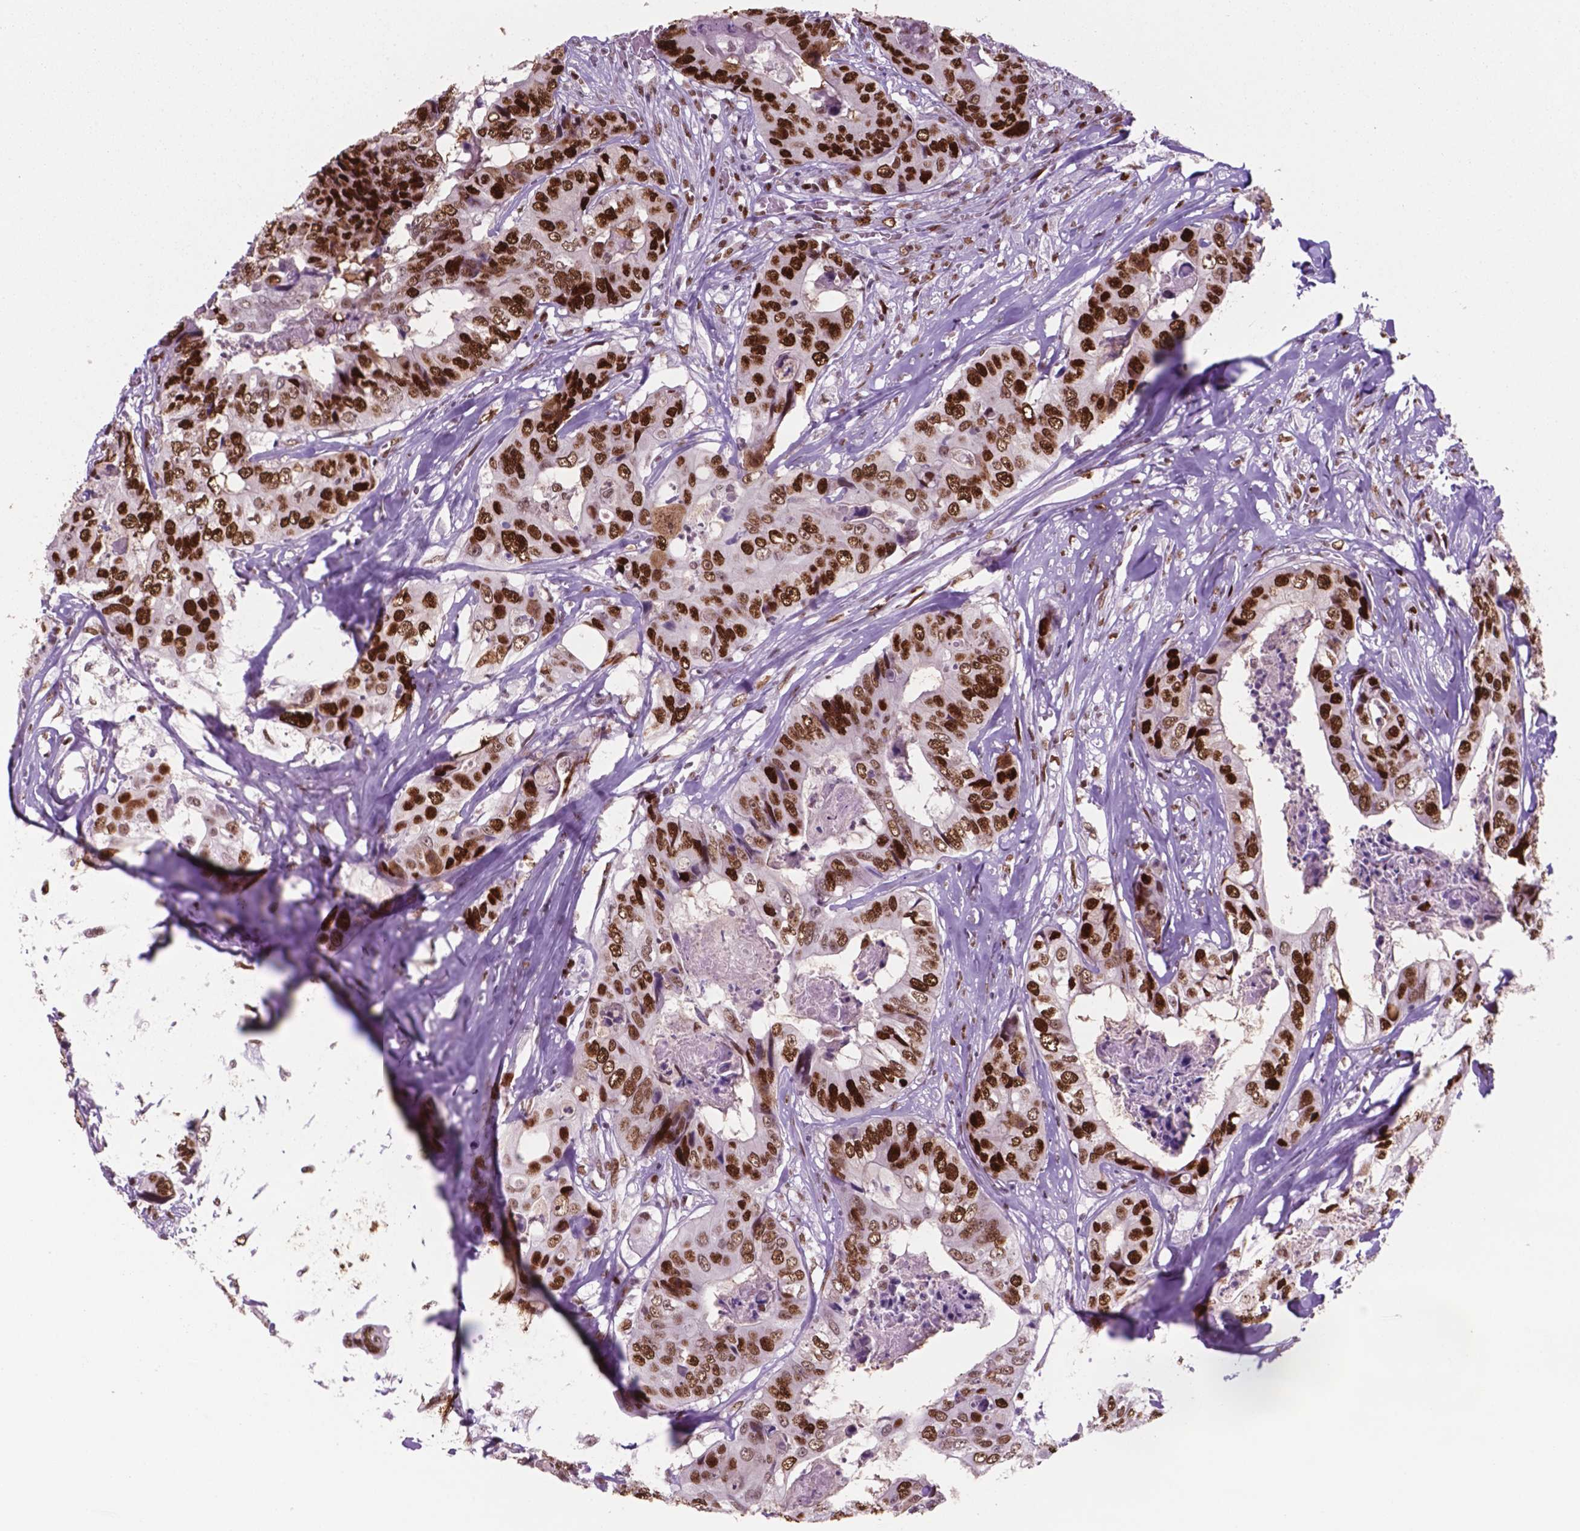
{"staining": {"intensity": "strong", "quantity": ">75%", "location": "nuclear"}, "tissue": "colorectal cancer", "cell_type": "Tumor cells", "image_type": "cancer", "snomed": [{"axis": "morphology", "description": "Adenocarcinoma, NOS"}, {"axis": "topography", "description": "Rectum"}], "caption": "Colorectal cancer (adenocarcinoma) stained for a protein demonstrates strong nuclear positivity in tumor cells.", "gene": "MSH6", "patient": {"sex": "female", "age": 62}}